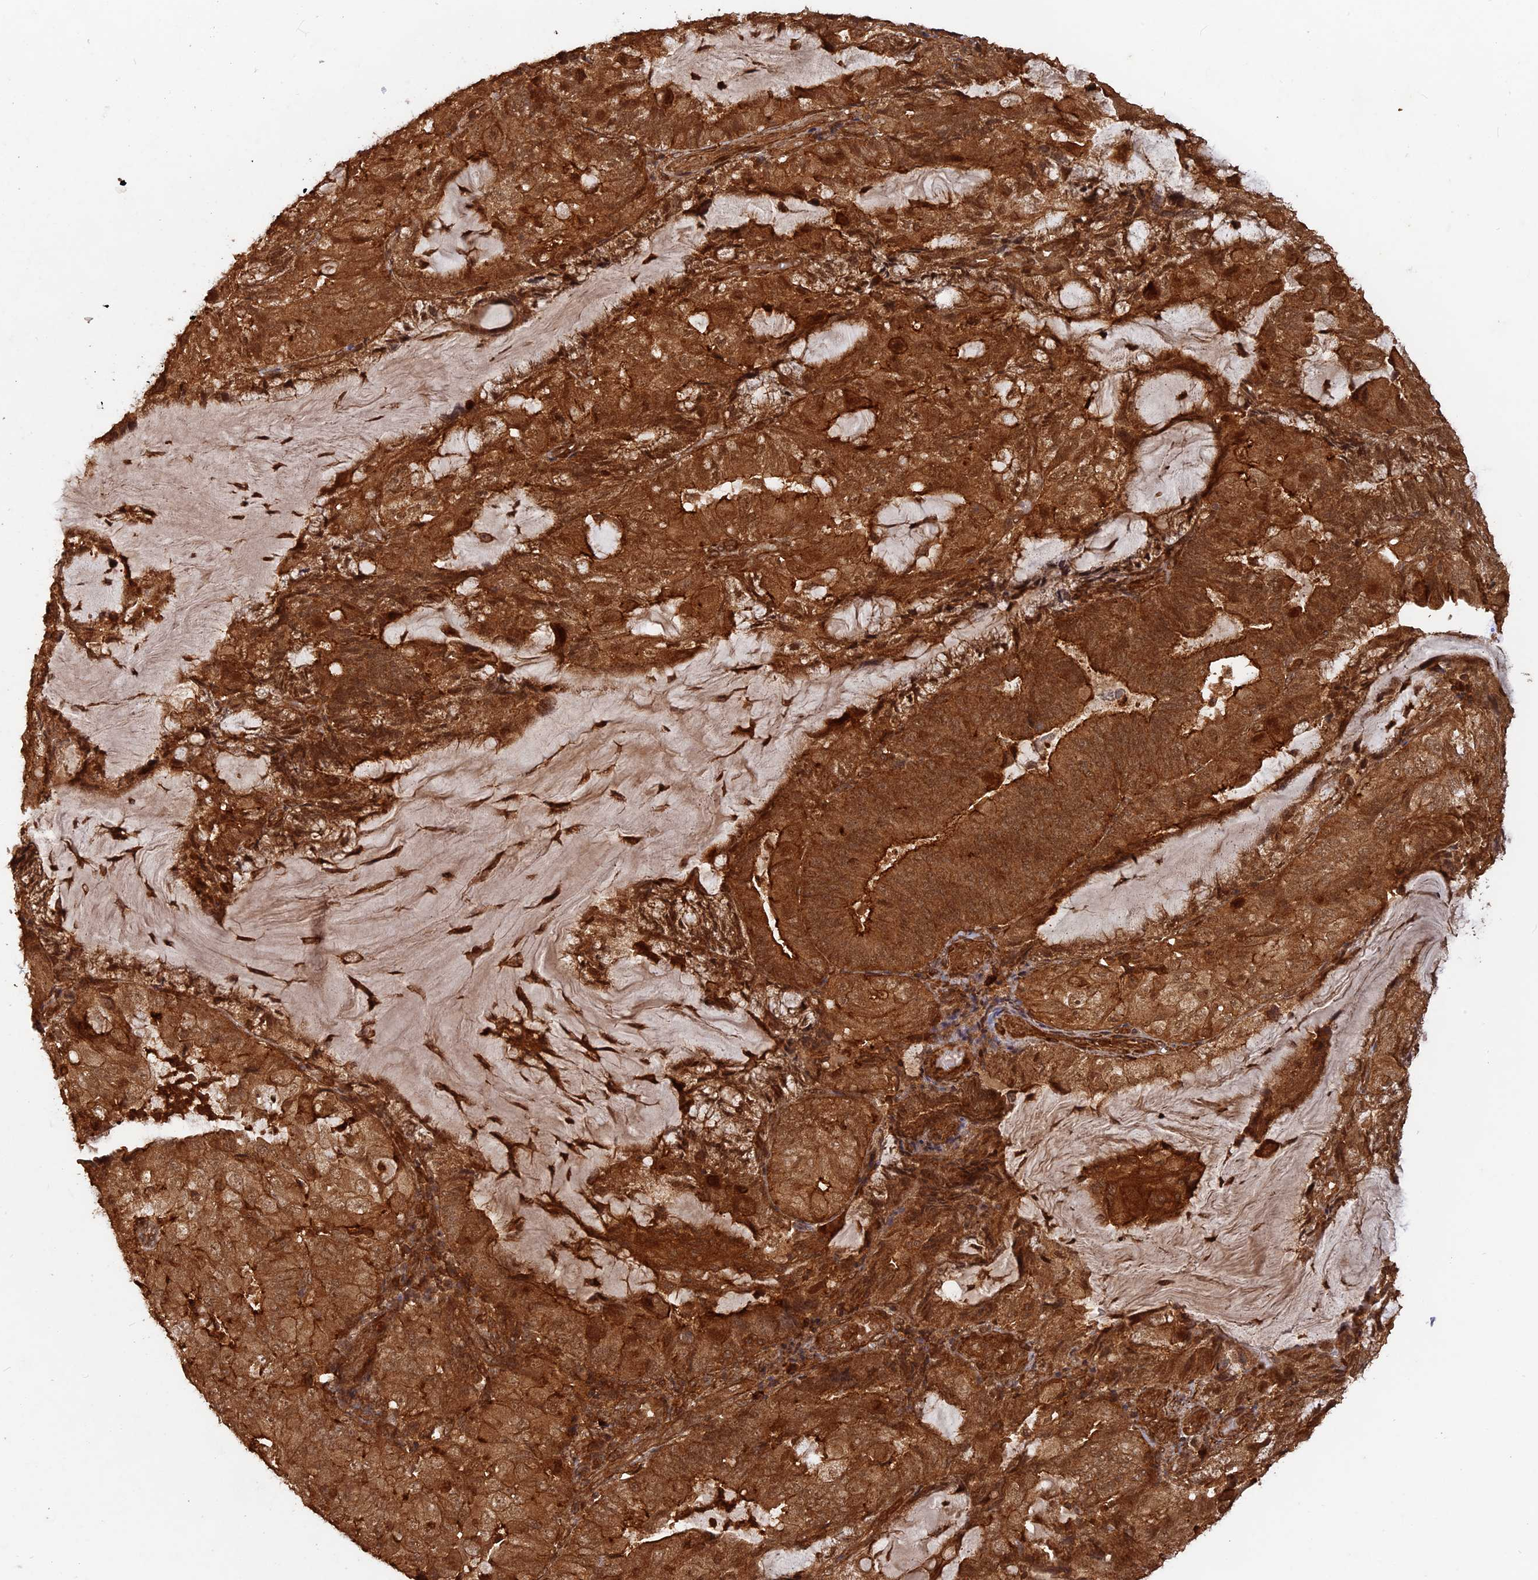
{"staining": {"intensity": "strong", "quantity": ">75%", "location": "cytoplasmic/membranous,nuclear"}, "tissue": "endometrial cancer", "cell_type": "Tumor cells", "image_type": "cancer", "snomed": [{"axis": "morphology", "description": "Adenocarcinoma, NOS"}, {"axis": "topography", "description": "Endometrium"}], "caption": "This photomicrograph reveals immunohistochemistry staining of endometrial cancer, with high strong cytoplasmic/membranous and nuclear positivity in approximately >75% of tumor cells.", "gene": "CCDC174", "patient": {"sex": "female", "age": 81}}